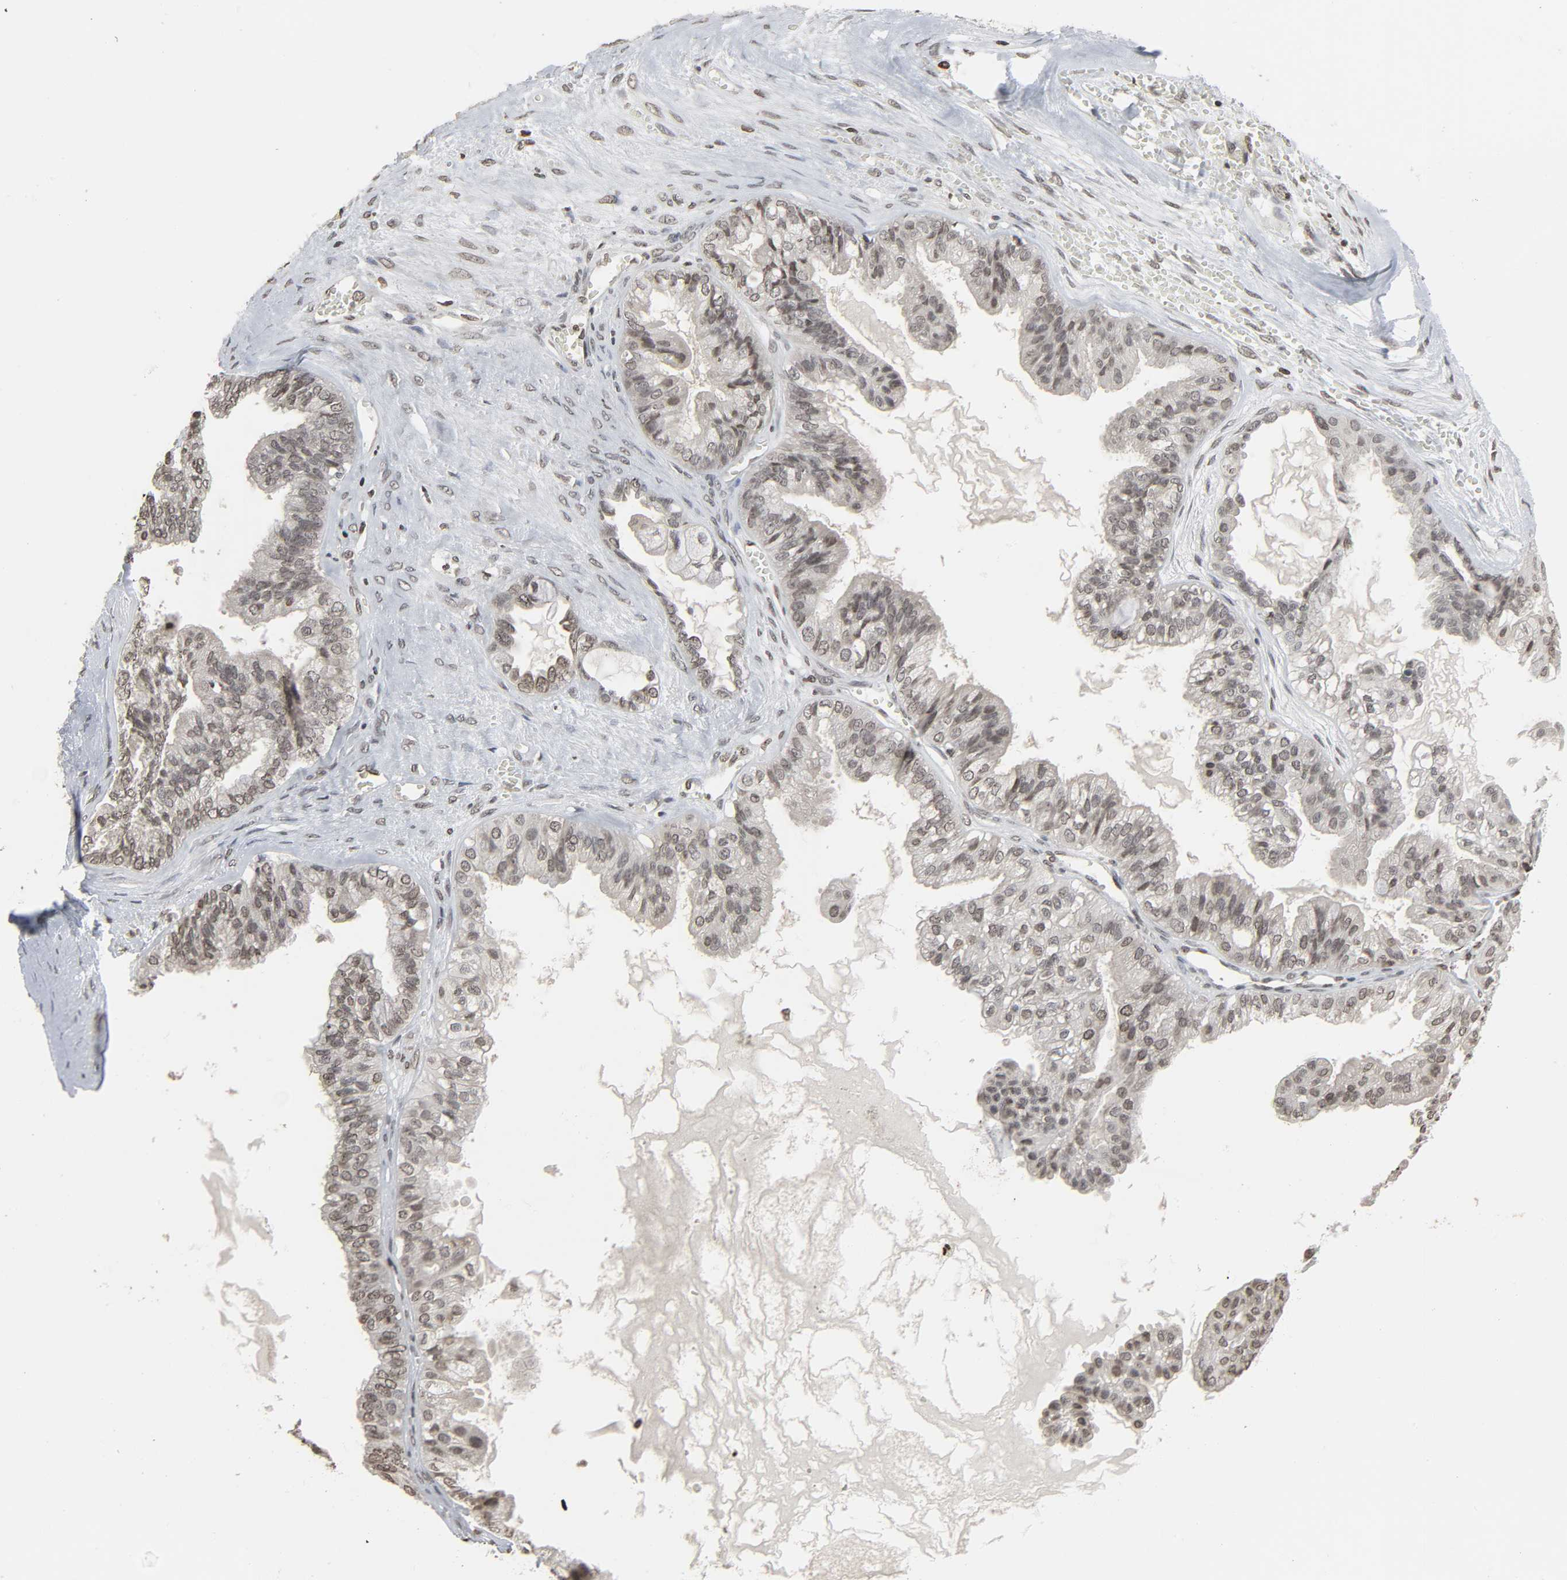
{"staining": {"intensity": "moderate", "quantity": ">75%", "location": "nuclear"}, "tissue": "ovarian cancer", "cell_type": "Tumor cells", "image_type": "cancer", "snomed": [{"axis": "morphology", "description": "Carcinoma, NOS"}, {"axis": "morphology", "description": "Carcinoma, endometroid"}, {"axis": "topography", "description": "Ovary"}], "caption": "This image exhibits immunohistochemistry (IHC) staining of human ovarian cancer, with medium moderate nuclear staining in approximately >75% of tumor cells.", "gene": "ELAVL1", "patient": {"sex": "female", "age": 50}}